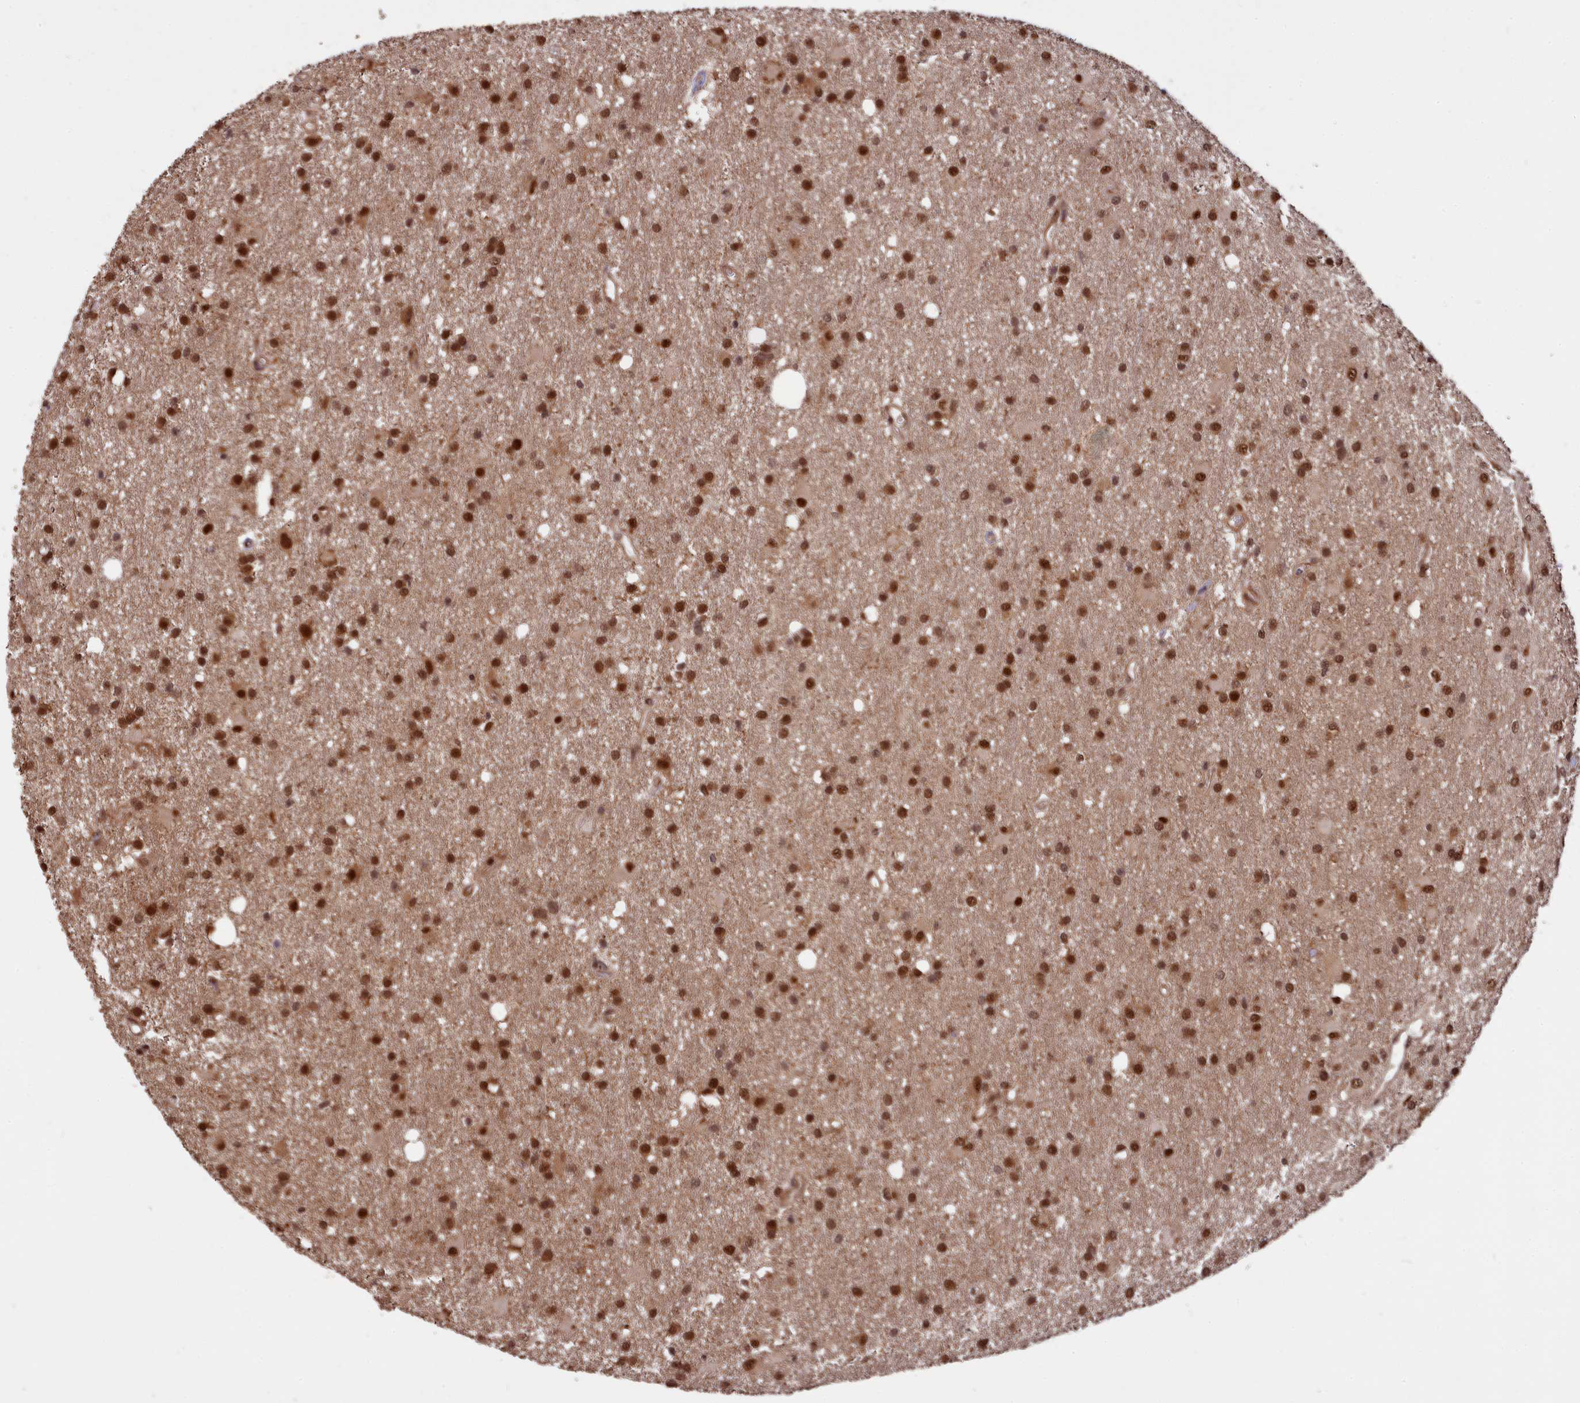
{"staining": {"intensity": "moderate", "quantity": ">75%", "location": "nuclear"}, "tissue": "glioma", "cell_type": "Tumor cells", "image_type": "cancer", "snomed": [{"axis": "morphology", "description": "Glioma, malignant, High grade"}, {"axis": "topography", "description": "Brain"}], "caption": "High-magnification brightfield microscopy of glioma stained with DAB (brown) and counterstained with hematoxylin (blue). tumor cells exhibit moderate nuclear positivity is seen in approximately>75% of cells.", "gene": "ADRM1", "patient": {"sex": "male", "age": 77}}